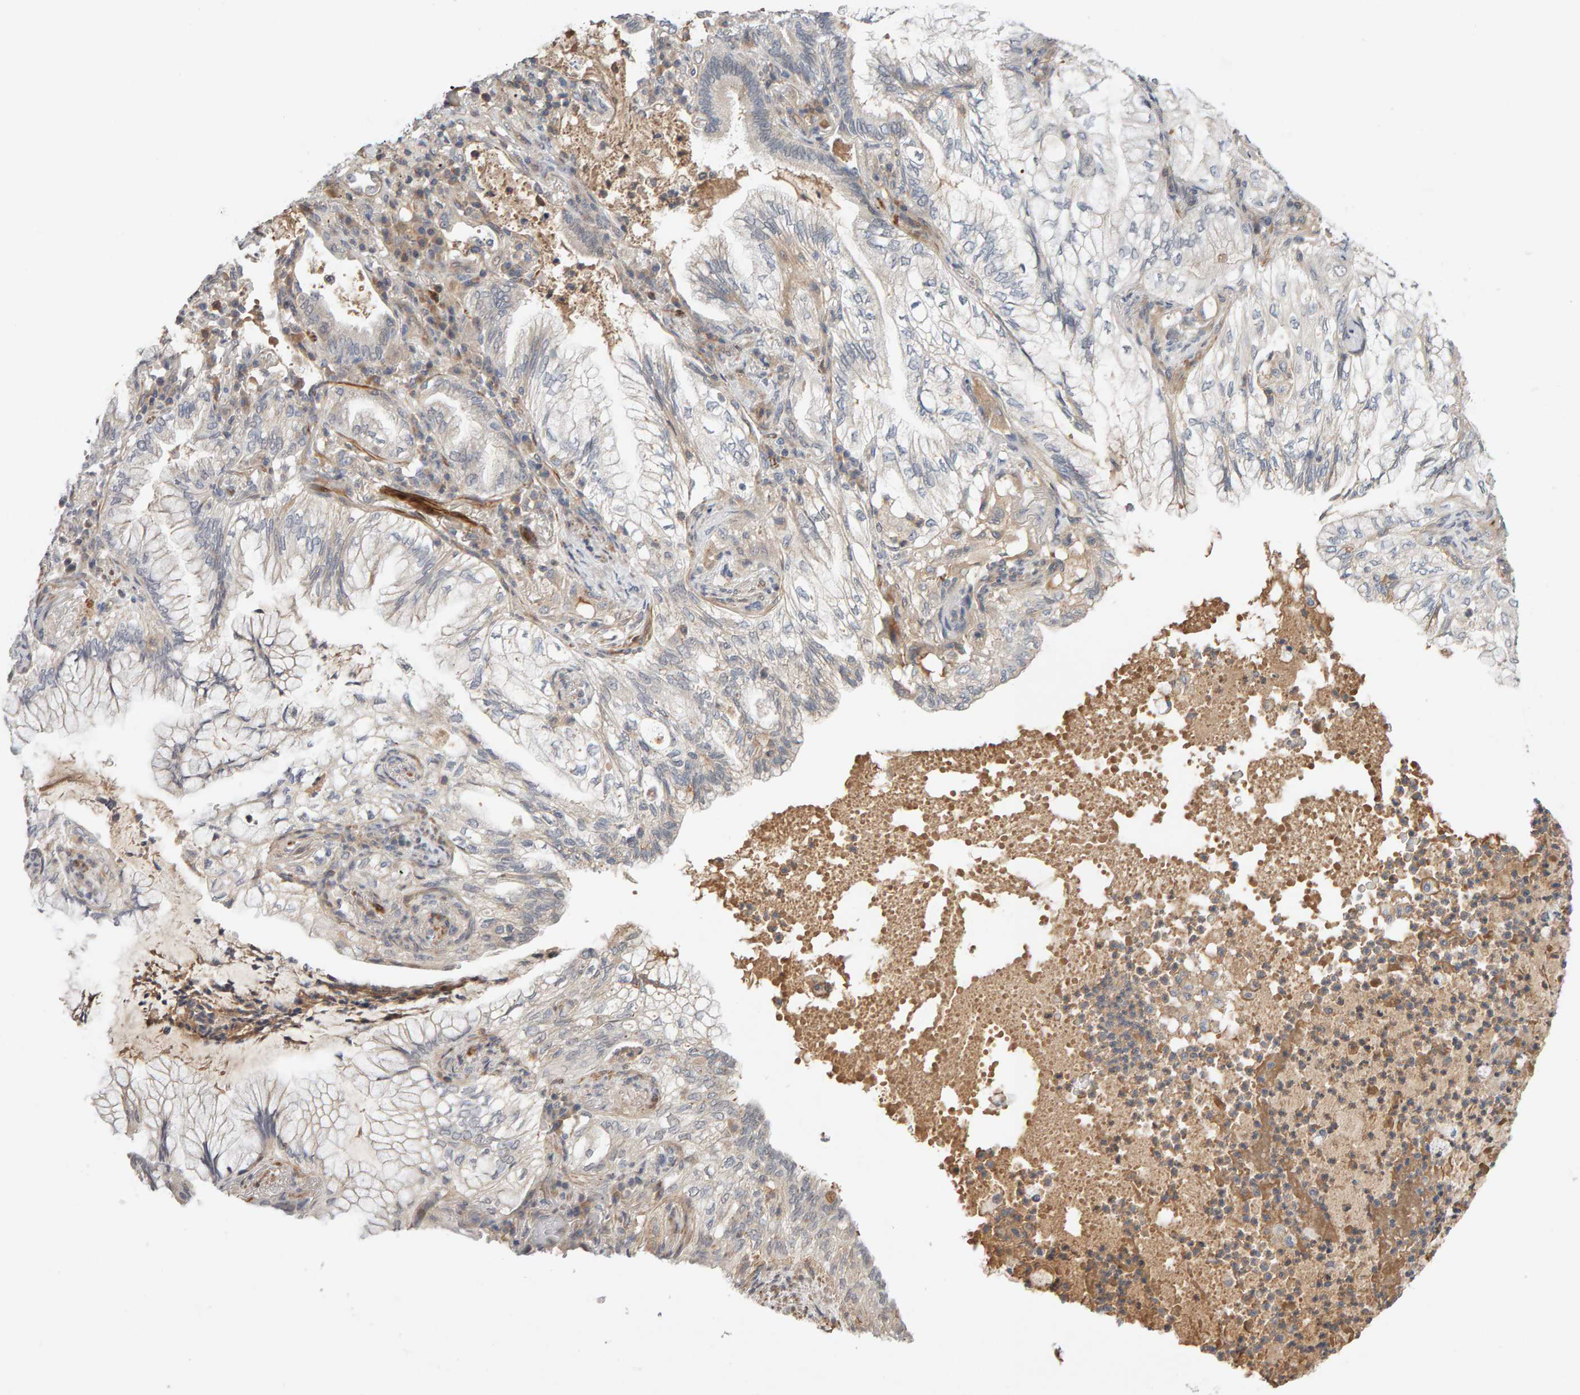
{"staining": {"intensity": "weak", "quantity": "25%-75%", "location": "cytoplasmic/membranous"}, "tissue": "lung cancer", "cell_type": "Tumor cells", "image_type": "cancer", "snomed": [{"axis": "morphology", "description": "Adenocarcinoma, NOS"}, {"axis": "topography", "description": "Lung"}], "caption": "Tumor cells exhibit low levels of weak cytoplasmic/membranous staining in about 25%-75% of cells in lung cancer.", "gene": "NUDCD1", "patient": {"sex": "female", "age": 70}}